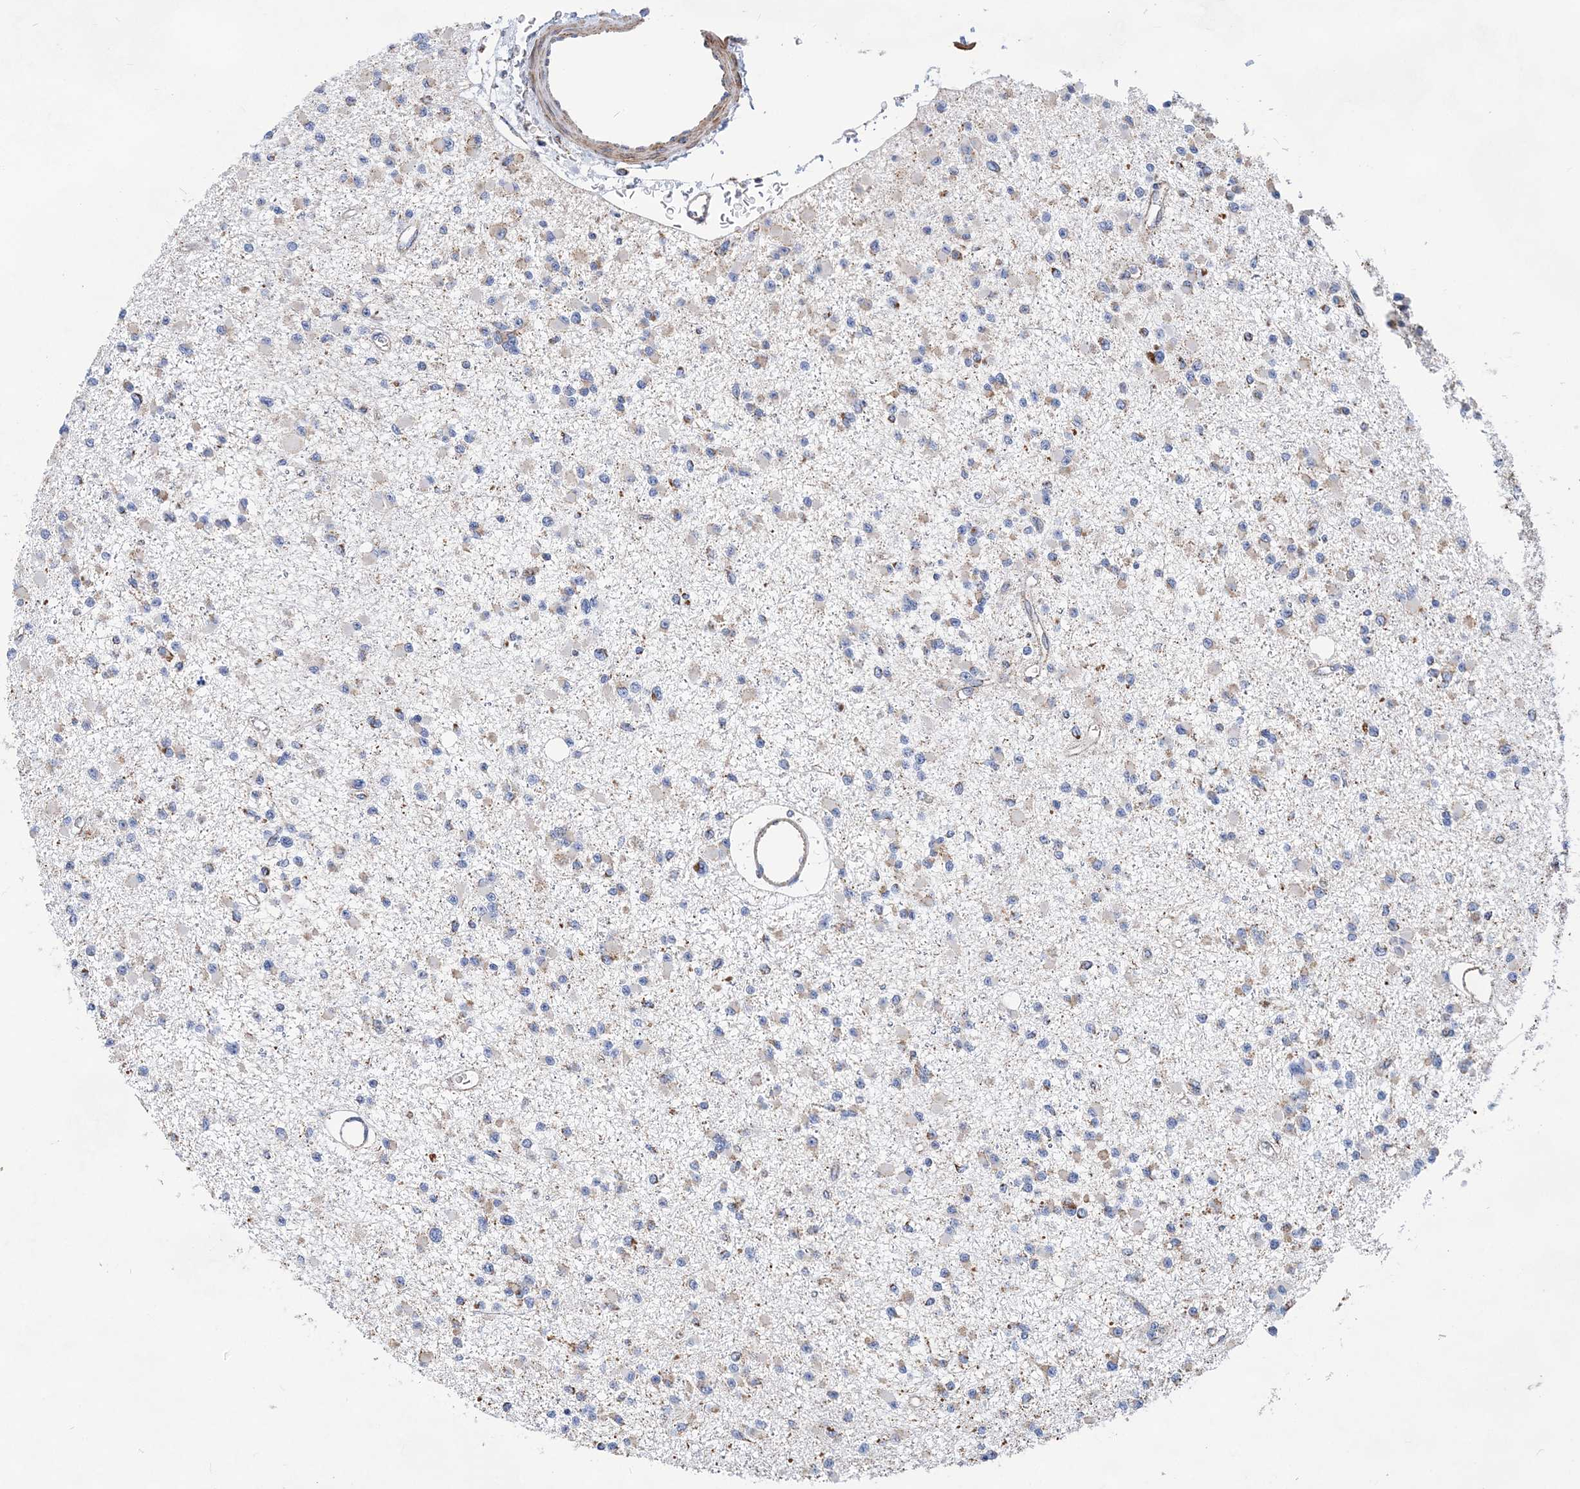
{"staining": {"intensity": "weak", "quantity": "<25%", "location": "cytoplasmic/membranous"}, "tissue": "glioma", "cell_type": "Tumor cells", "image_type": "cancer", "snomed": [{"axis": "morphology", "description": "Glioma, malignant, Low grade"}, {"axis": "topography", "description": "Brain"}], "caption": "This is an IHC photomicrograph of low-grade glioma (malignant). There is no staining in tumor cells.", "gene": "ACOT9", "patient": {"sex": "female", "age": 22}}